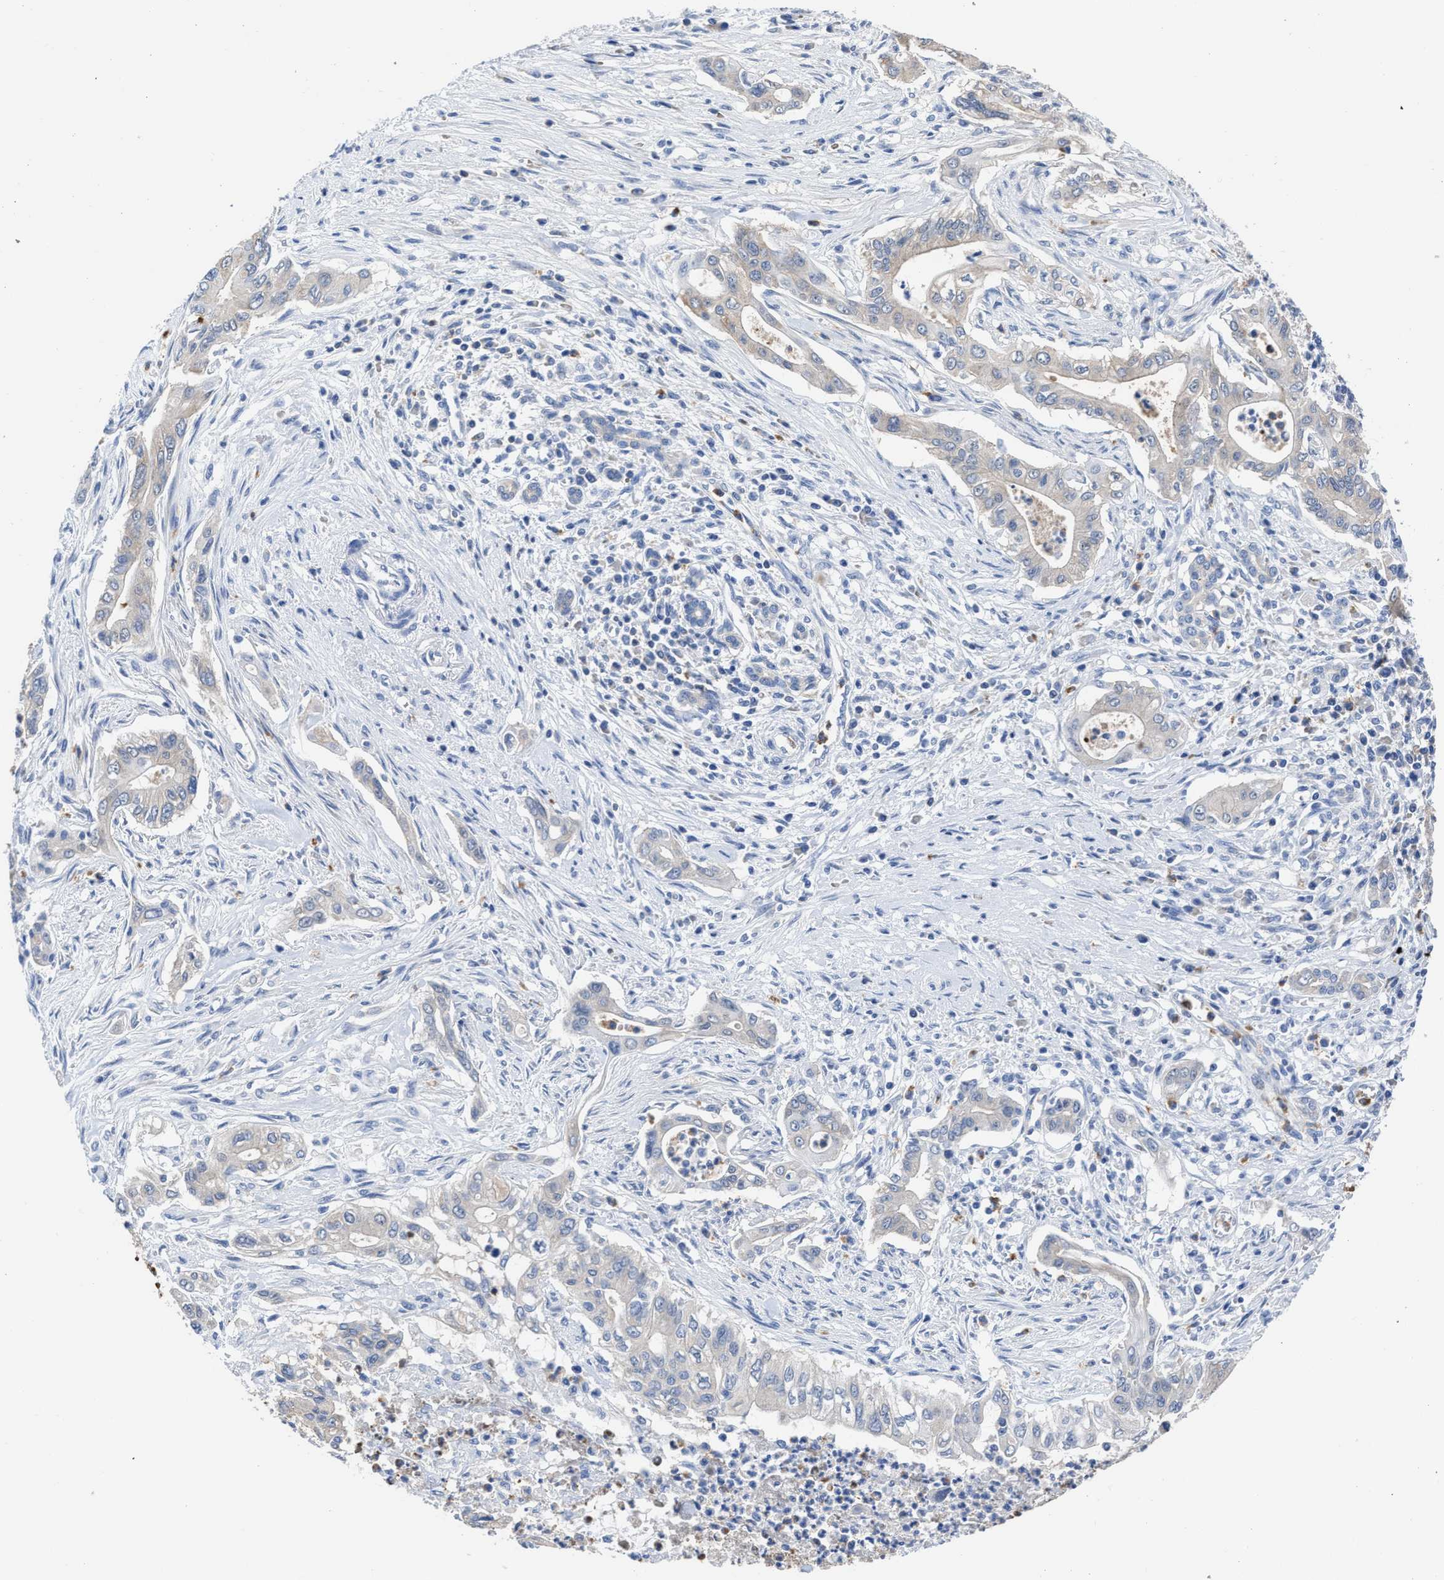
{"staining": {"intensity": "negative", "quantity": "none", "location": "none"}, "tissue": "pancreatic cancer", "cell_type": "Tumor cells", "image_type": "cancer", "snomed": [{"axis": "morphology", "description": "Adenocarcinoma, NOS"}, {"axis": "topography", "description": "Pancreas"}], "caption": "The immunohistochemistry histopathology image has no significant positivity in tumor cells of pancreatic adenocarcinoma tissue.", "gene": "HOOK1", "patient": {"sex": "male", "age": 58}}